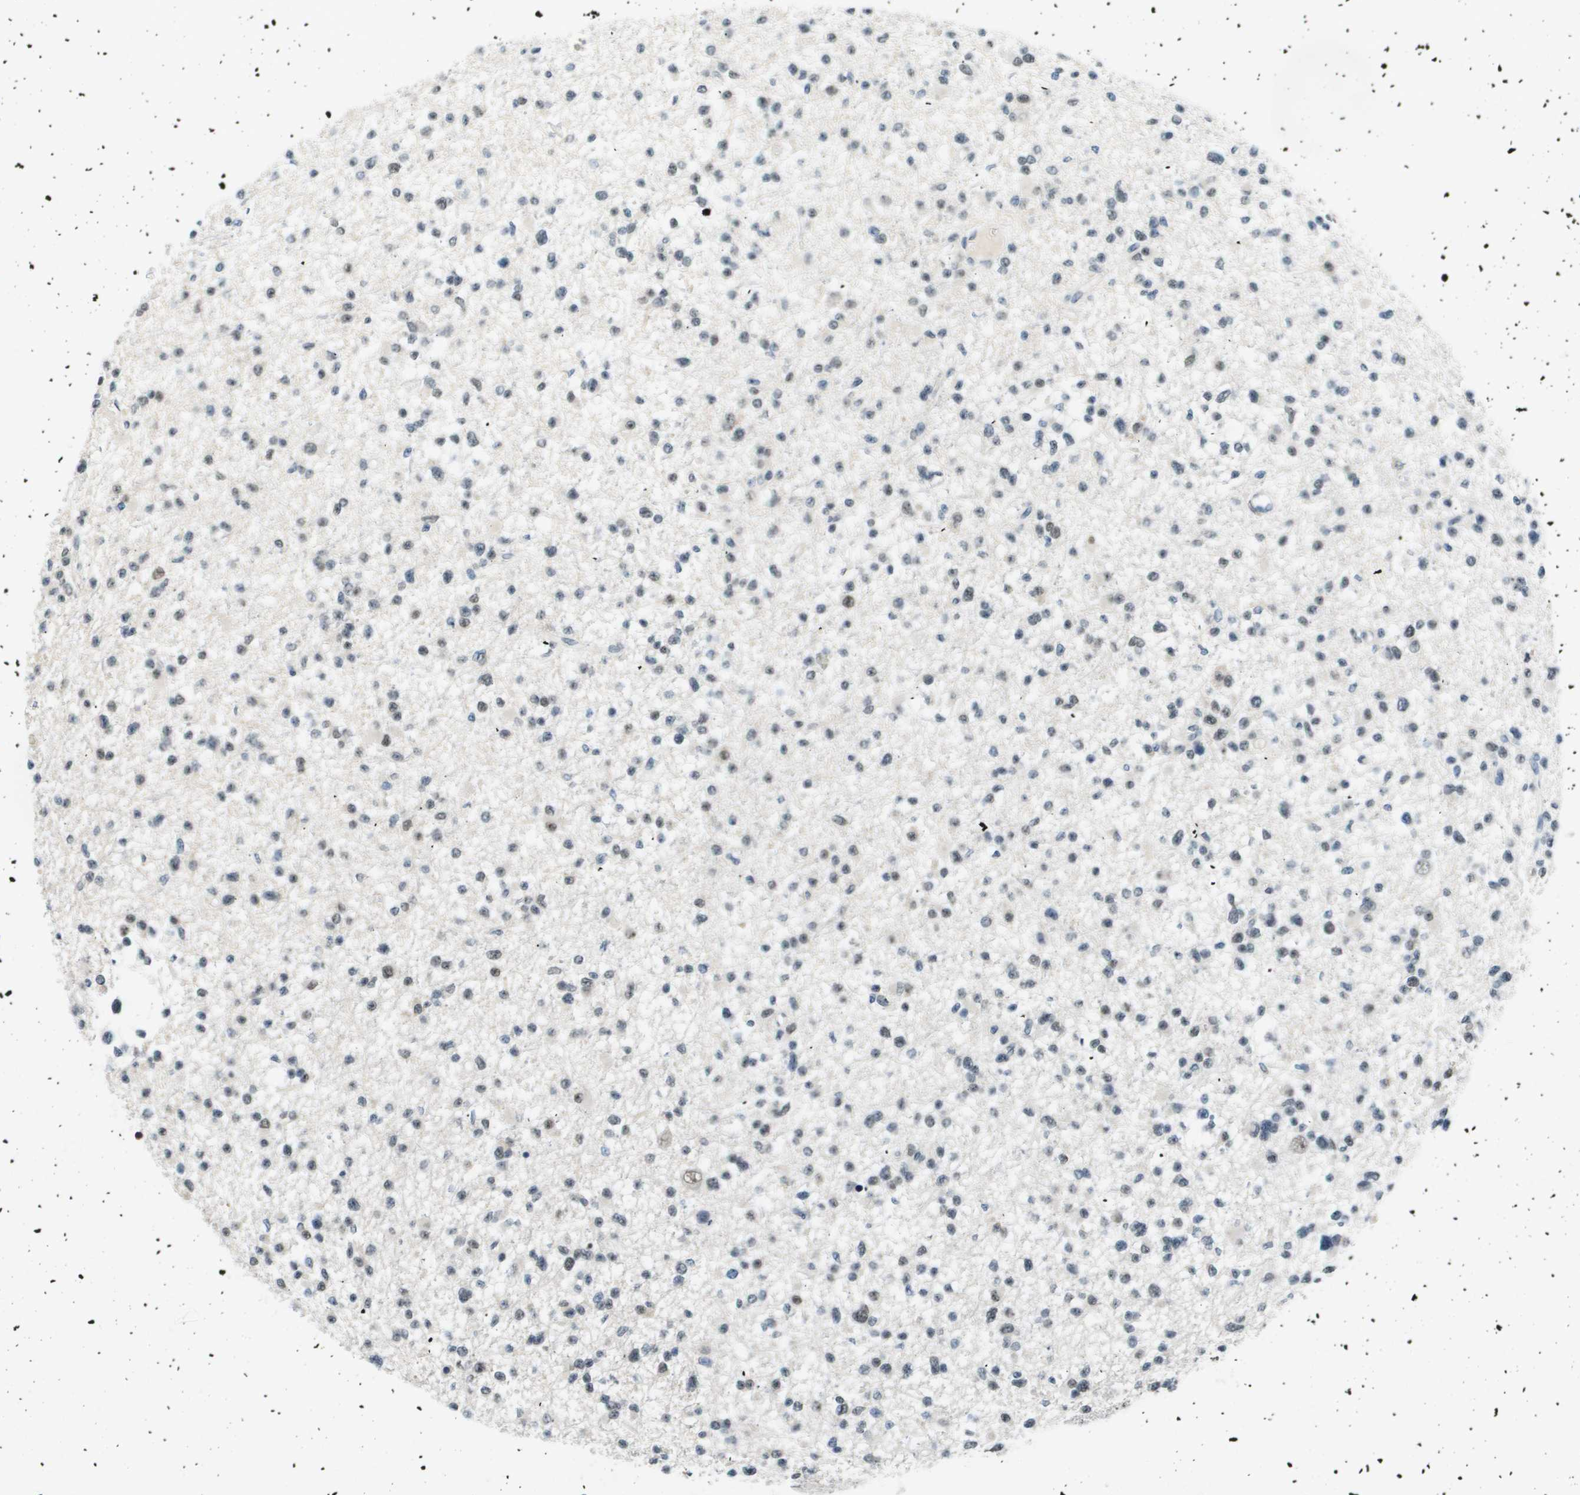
{"staining": {"intensity": "weak", "quantity": "25%-75%", "location": "nuclear"}, "tissue": "glioma", "cell_type": "Tumor cells", "image_type": "cancer", "snomed": [{"axis": "morphology", "description": "Glioma, malignant, Low grade"}, {"axis": "topography", "description": "Brain"}], "caption": "Immunohistochemistry photomicrograph of malignant glioma (low-grade) stained for a protein (brown), which demonstrates low levels of weak nuclear positivity in approximately 25%-75% of tumor cells.", "gene": "CBX5", "patient": {"sex": "female", "age": 22}}